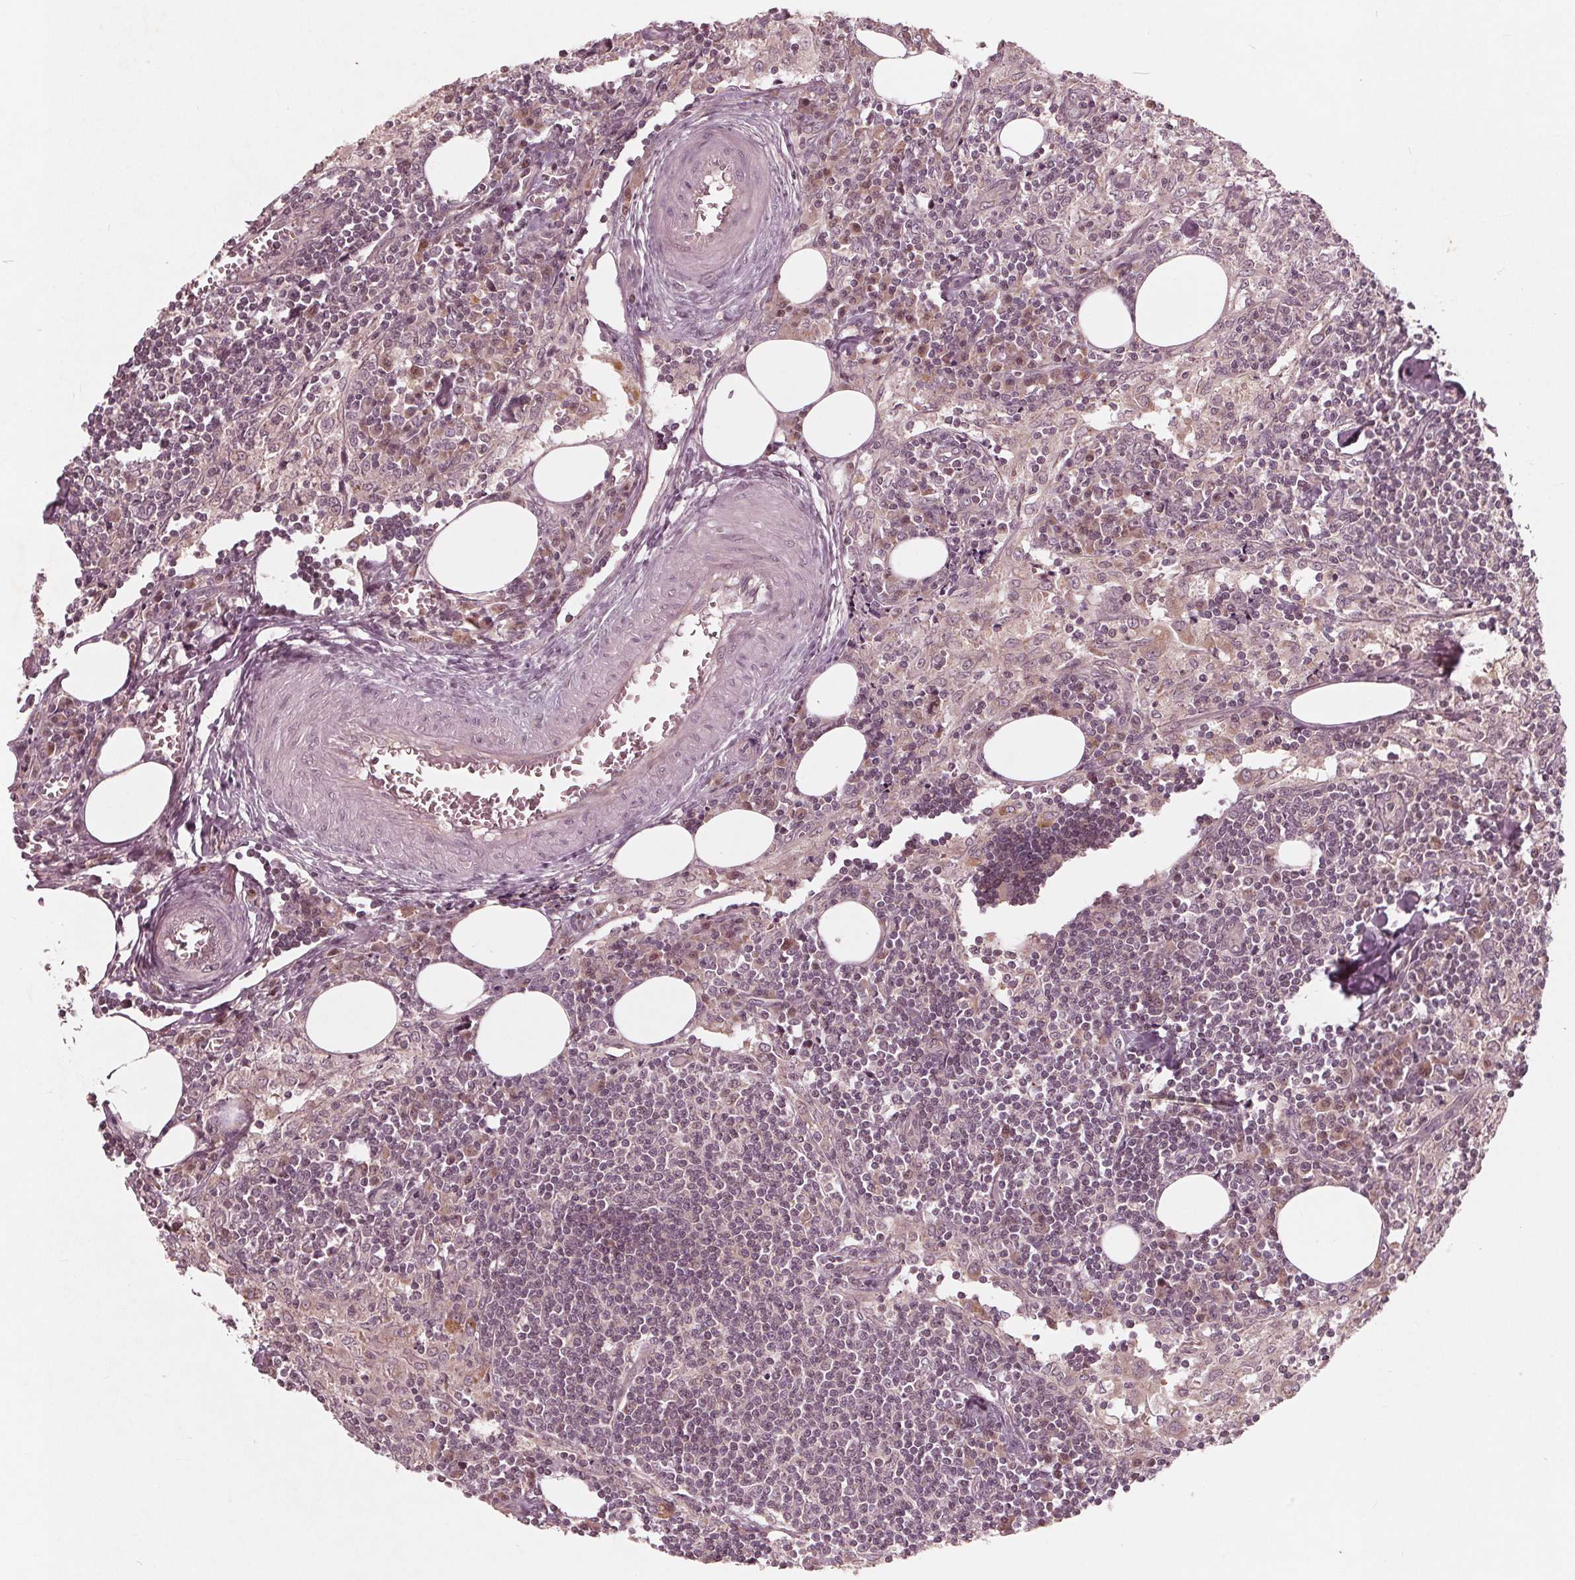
{"staining": {"intensity": "moderate", "quantity": ">75%", "location": "cytoplasmic/membranous"}, "tissue": "lymph node", "cell_type": "Germinal center cells", "image_type": "normal", "snomed": [{"axis": "morphology", "description": "Normal tissue, NOS"}, {"axis": "topography", "description": "Lymph node"}], "caption": "Protein expression analysis of normal lymph node reveals moderate cytoplasmic/membranous staining in about >75% of germinal center cells.", "gene": "UBALD1", "patient": {"sex": "male", "age": 55}}